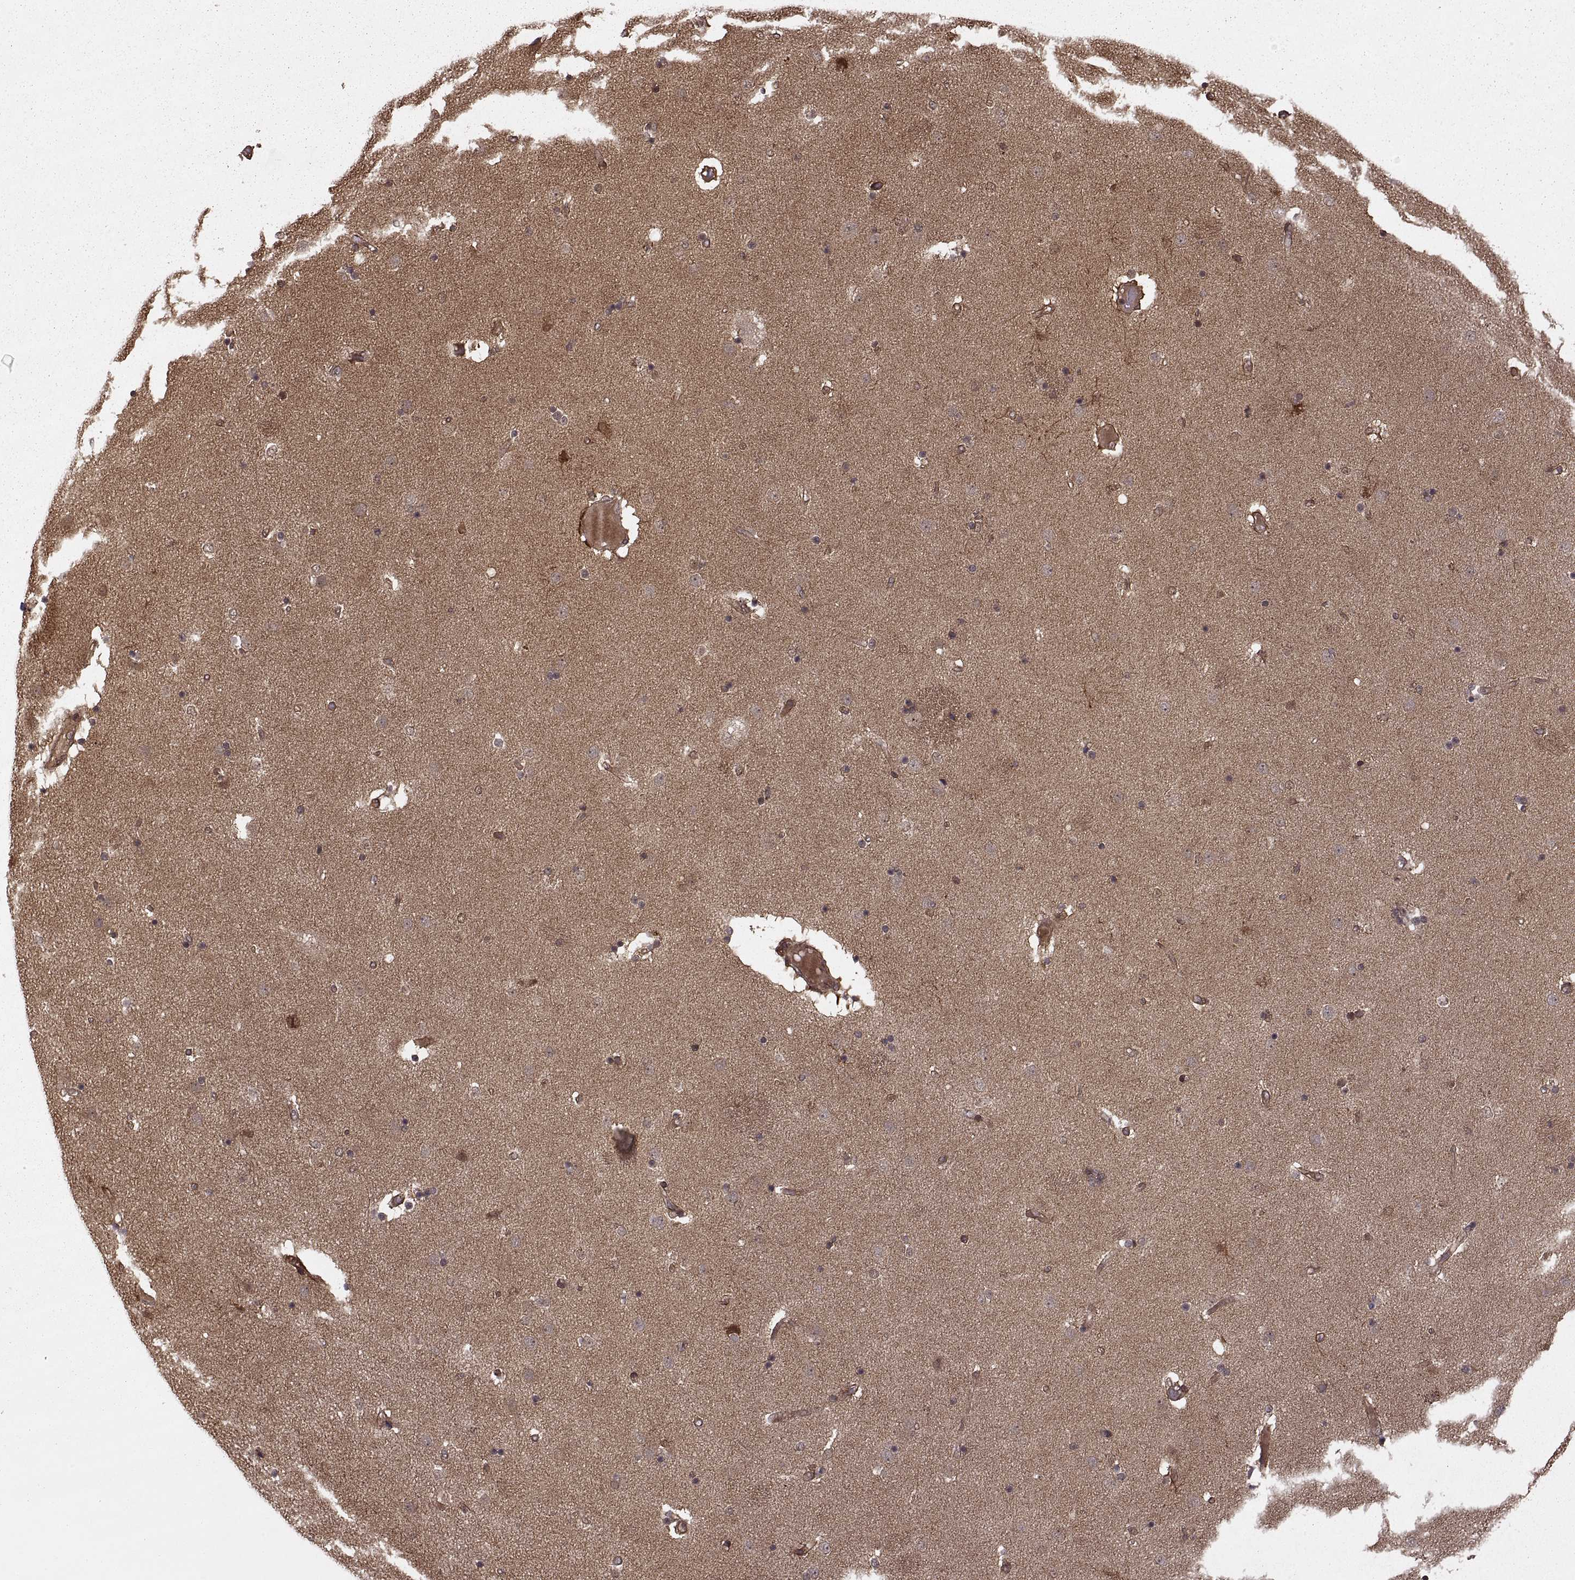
{"staining": {"intensity": "moderate", "quantity": "<25%", "location": "cytoplasmic/membranous,nuclear"}, "tissue": "caudate", "cell_type": "Glial cells", "image_type": "normal", "snomed": [{"axis": "morphology", "description": "Normal tissue, NOS"}, {"axis": "topography", "description": "Lateral ventricle wall"}], "caption": "IHC micrograph of normal caudate: caudate stained using IHC displays low levels of moderate protein expression localized specifically in the cytoplasmic/membranous,nuclear of glial cells, appearing as a cytoplasmic/membranous,nuclear brown color.", "gene": "DEDD", "patient": {"sex": "female", "age": 71}}